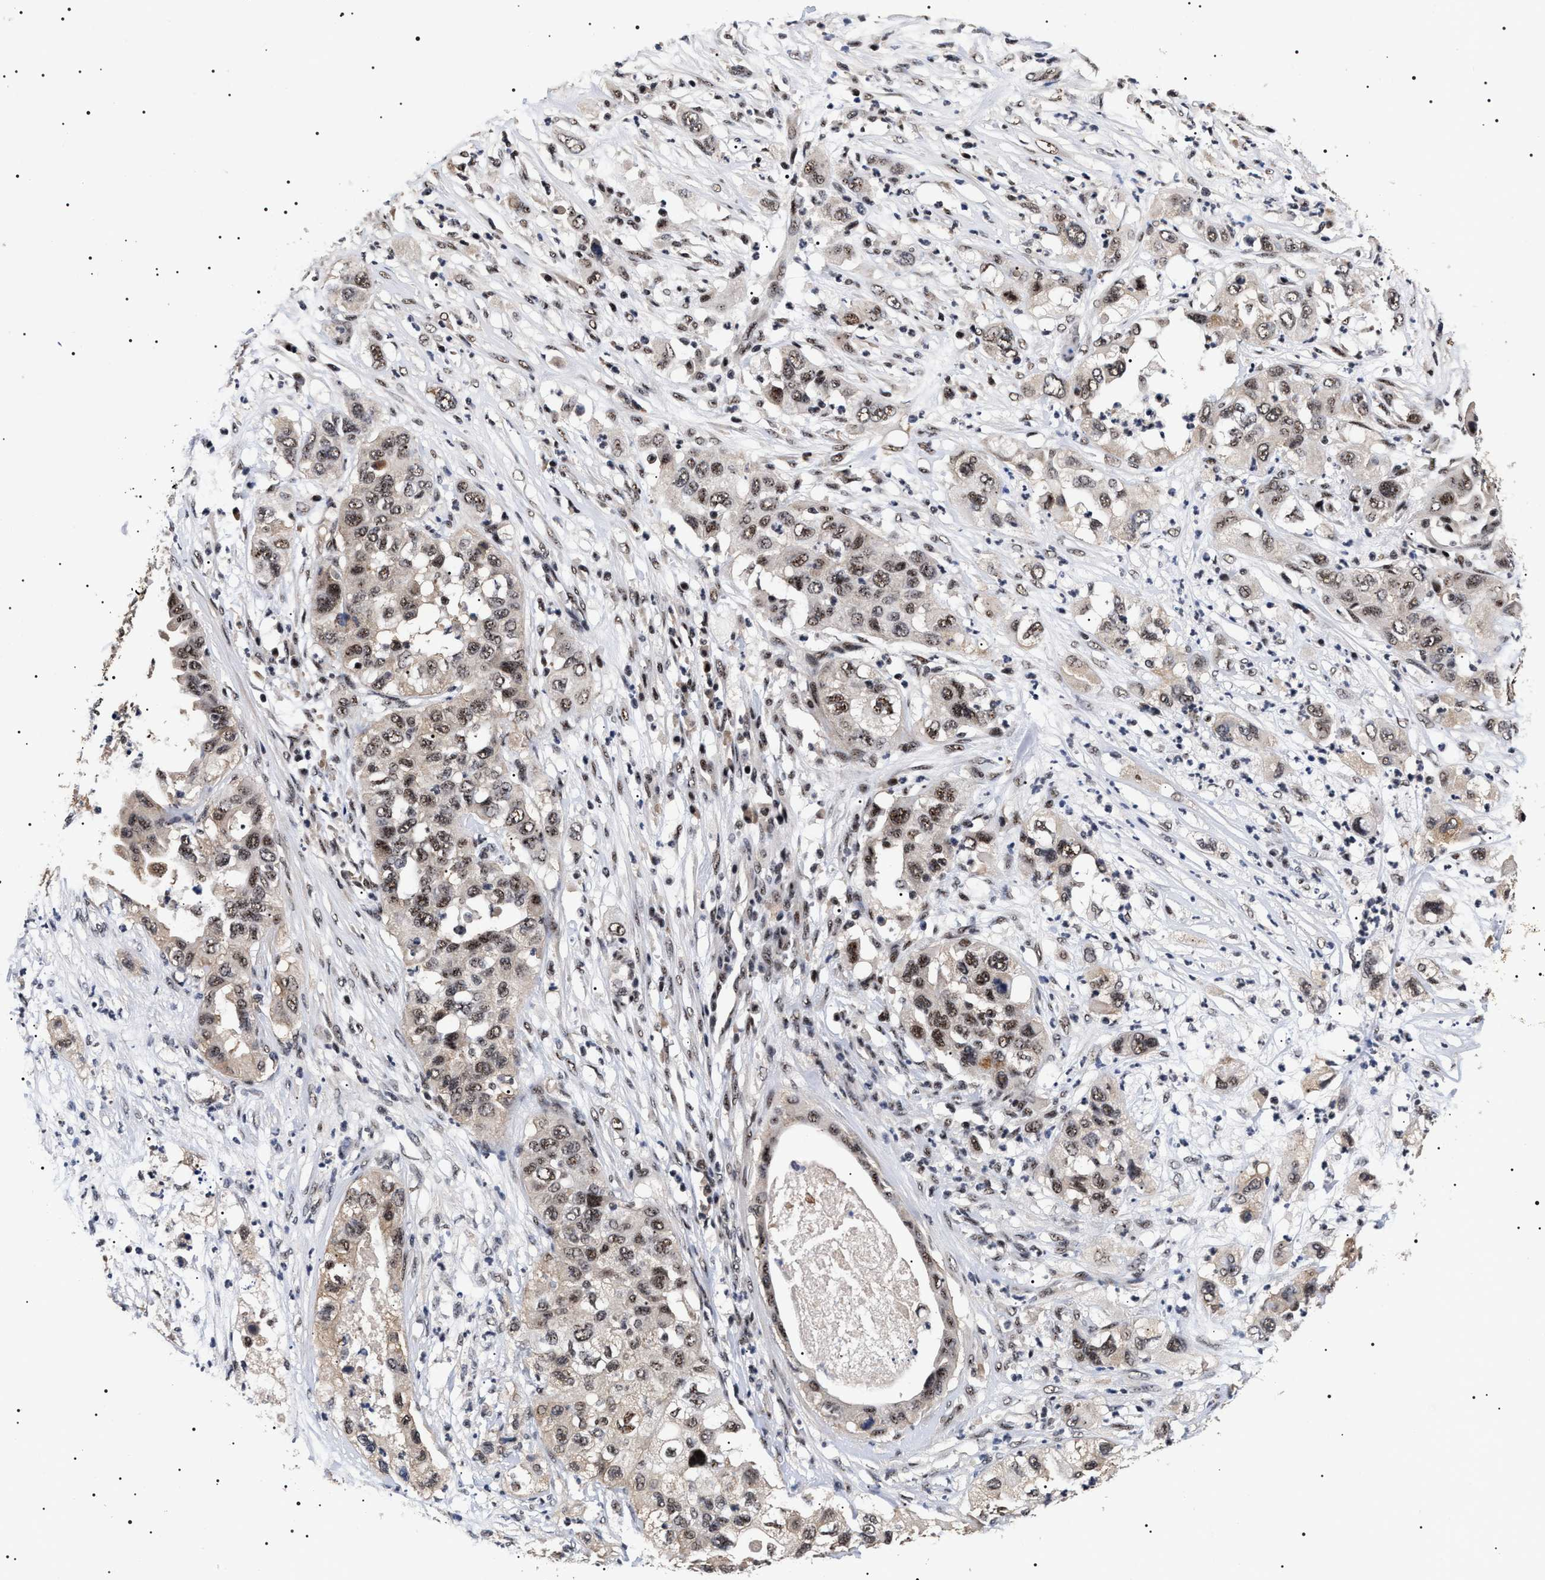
{"staining": {"intensity": "moderate", "quantity": ">75%", "location": "nuclear"}, "tissue": "pancreatic cancer", "cell_type": "Tumor cells", "image_type": "cancer", "snomed": [{"axis": "morphology", "description": "Adenocarcinoma, NOS"}, {"axis": "topography", "description": "Pancreas"}], "caption": "Tumor cells reveal medium levels of moderate nuclear staining in about >75% of cells in pancreatic cancer (adenocarcinoma). Using DAB (3,3'-diaminobenzidine) (brown) and hematoxylin (blue) stains, captured at high magnification using brightfield microscopy.", "gene": "CAAP1", "patient": {"sex": "female", "age": 78}}